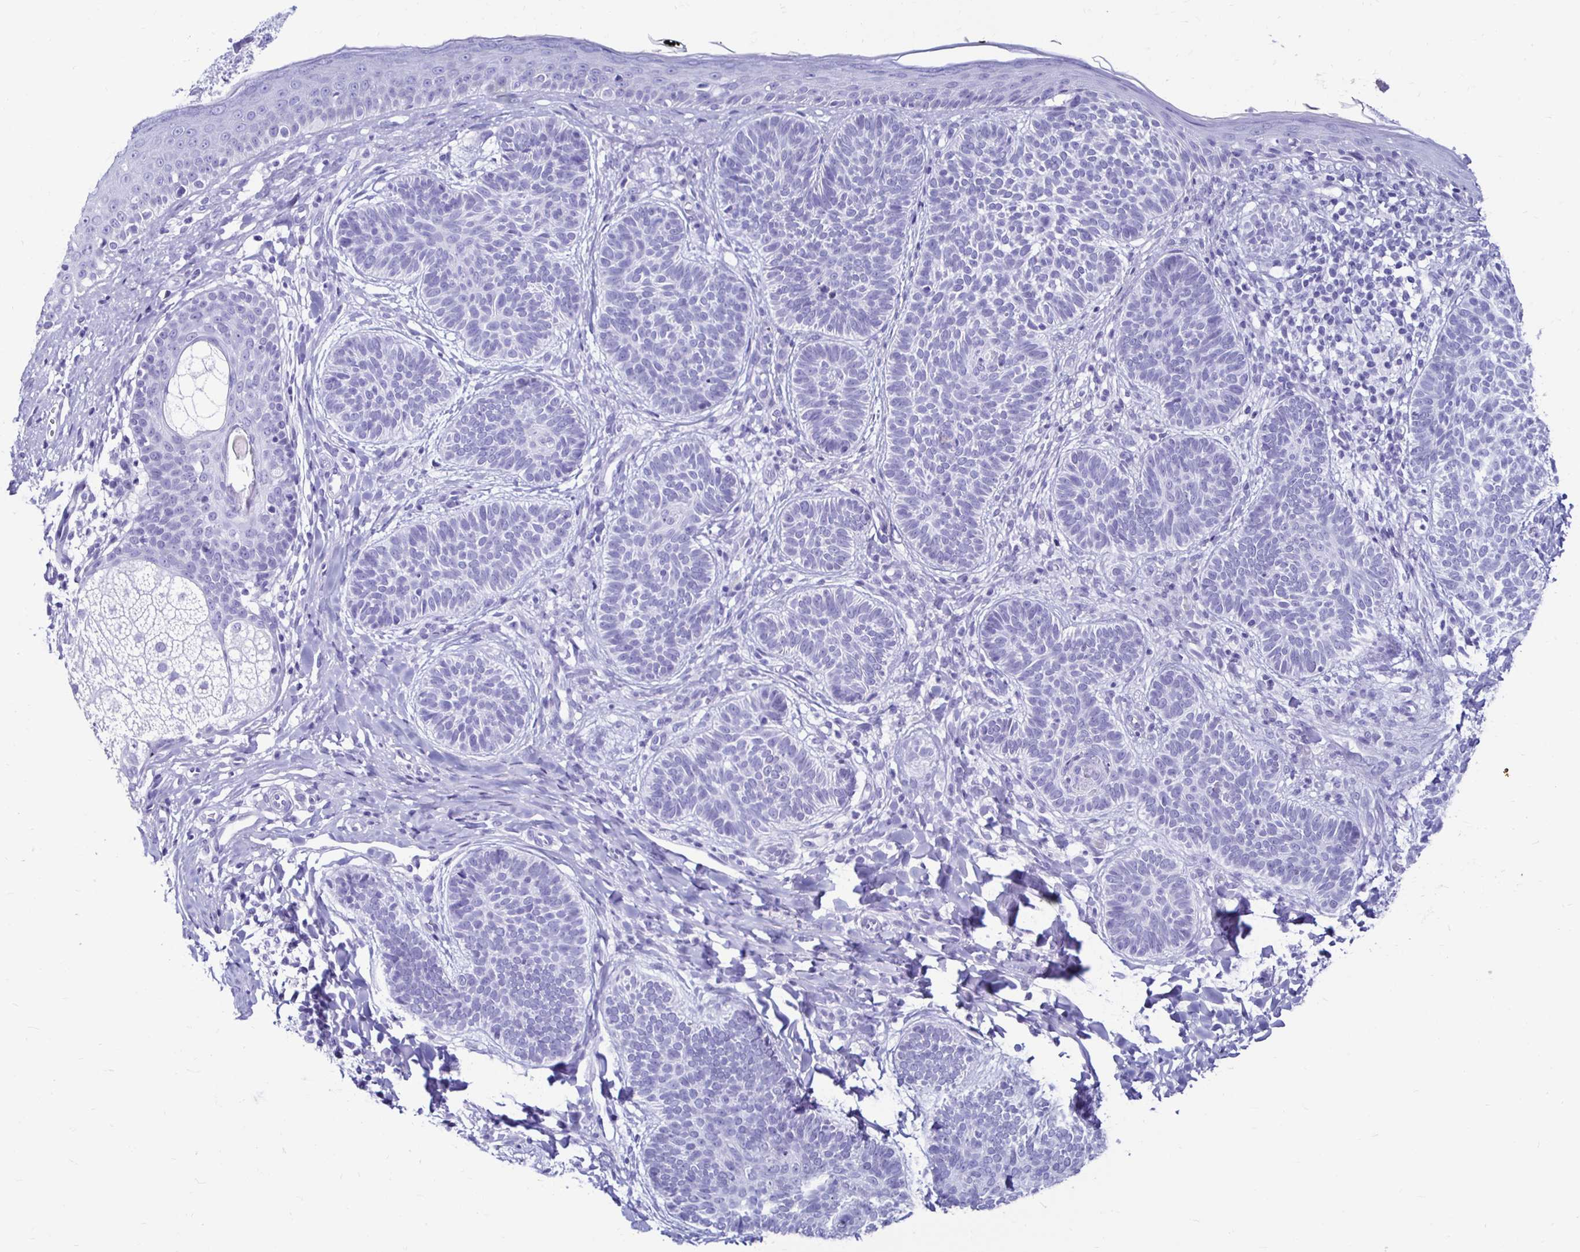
{"staining": {"intensity": "negative", "quantity": "none", "location": "none"}, "tissue": "skin cancer", "cell_type": "Tumor cells", "image_type": "cancer", "snomed": [{"axis": "morphology", "description": "Basal cell carcinoma"}, {"axis": "topography", "description": "Skin"}], "caption": "Skin basal cell carcinoma stained for a protein using IHC exhibits no expression tumor cells.", "gene": "CST5", "patient": {"sex": "male", "age": 54}}